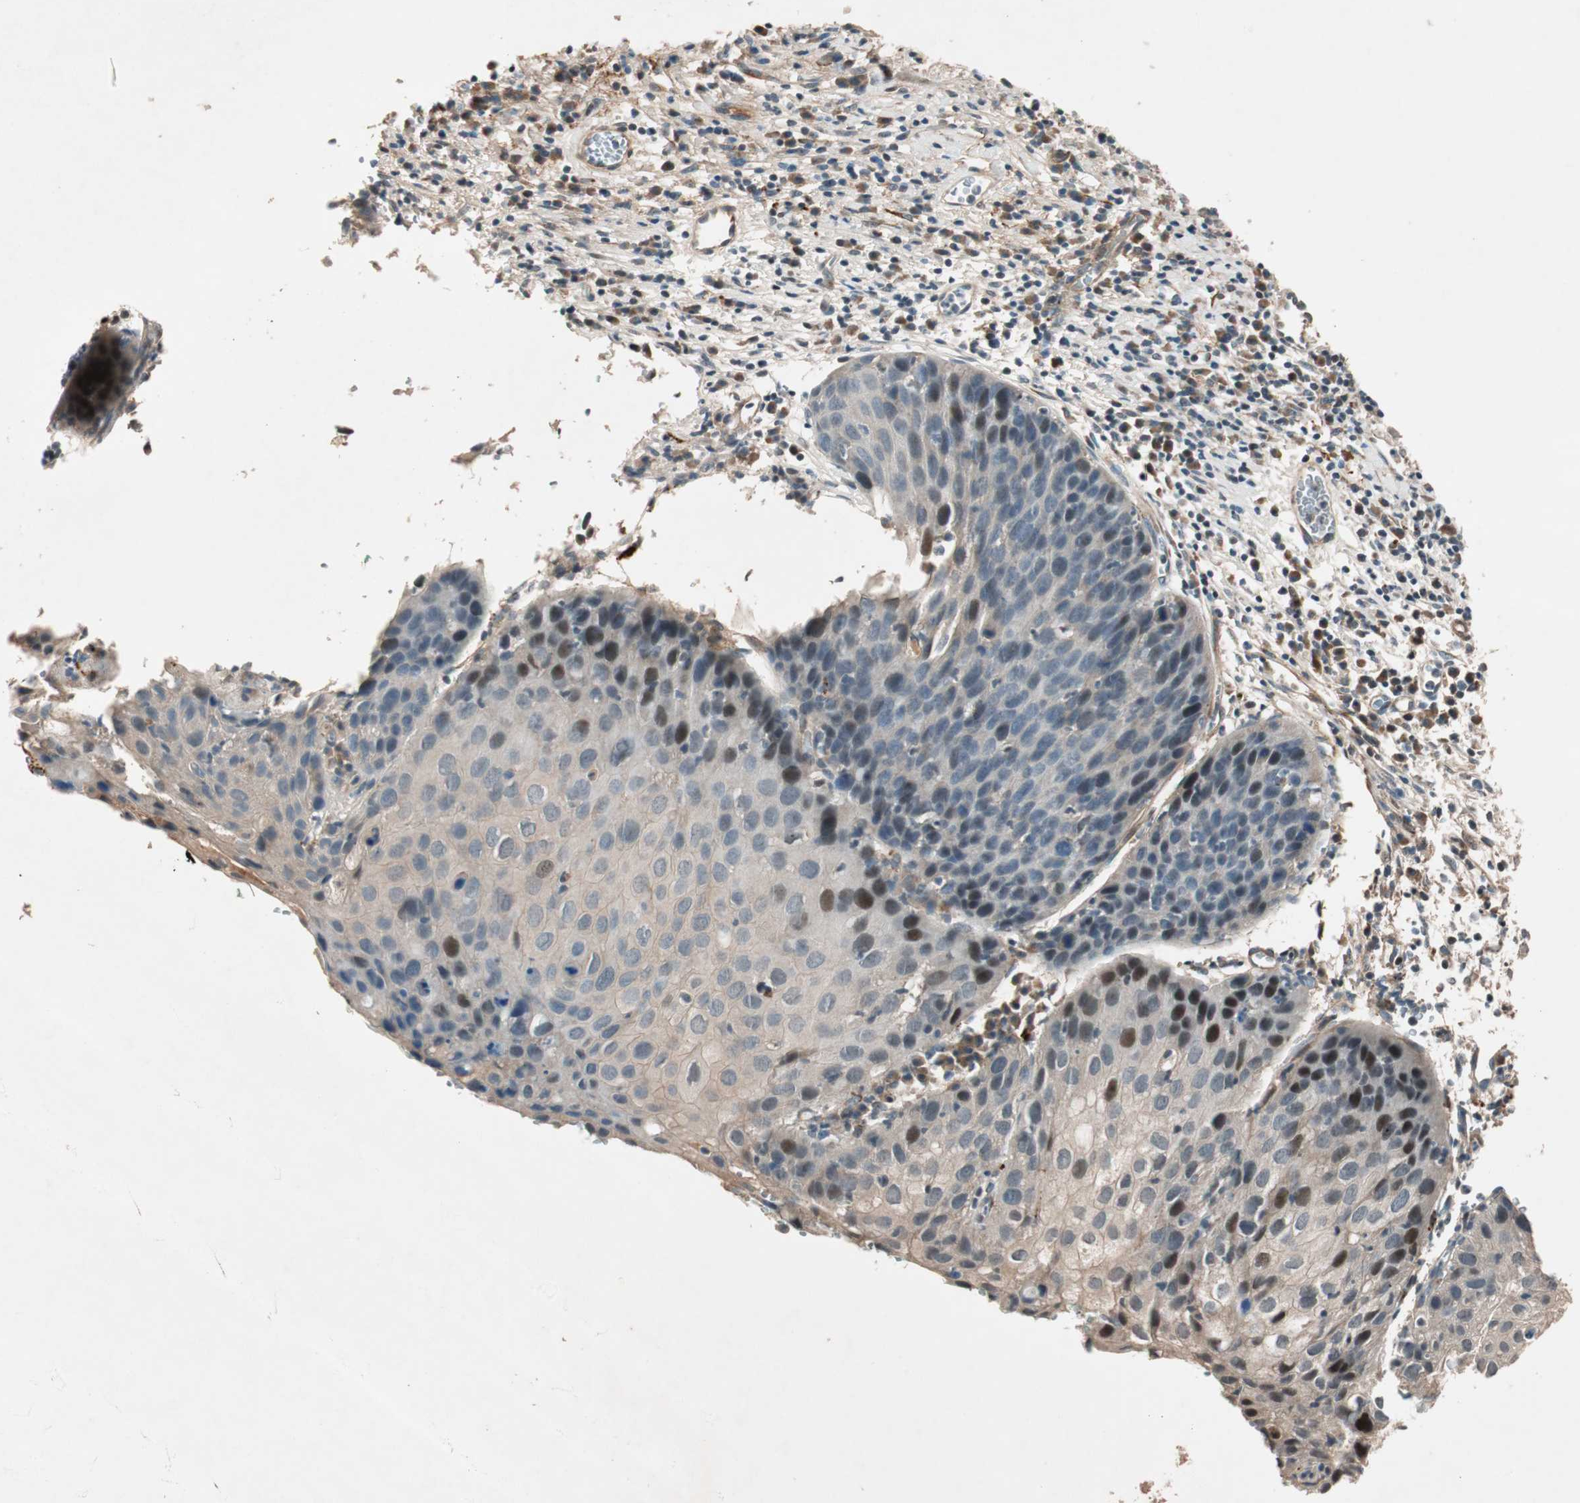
{"staining": {"intensity": "strong", "quantity": "<25%", "location": "nuclear"}, "tissue": "cervical cancer", "cell_type": "Tumor cells", "image_type": "cancer", "snomed": [{"axis": "morphology", "description": "Squamous cell carcinoma, NOS"}, {"axis": "topography", "description": "Cervix"}], "caption": "A high-resolution histopathology image shows immunohistochemistry staining of squamous cell carcinoma (cervical), which shows strong nuclear staining in about <25% of tumor cells.", "gene": "EPHA6", "patient": {"sex": "female", "age": 38}}